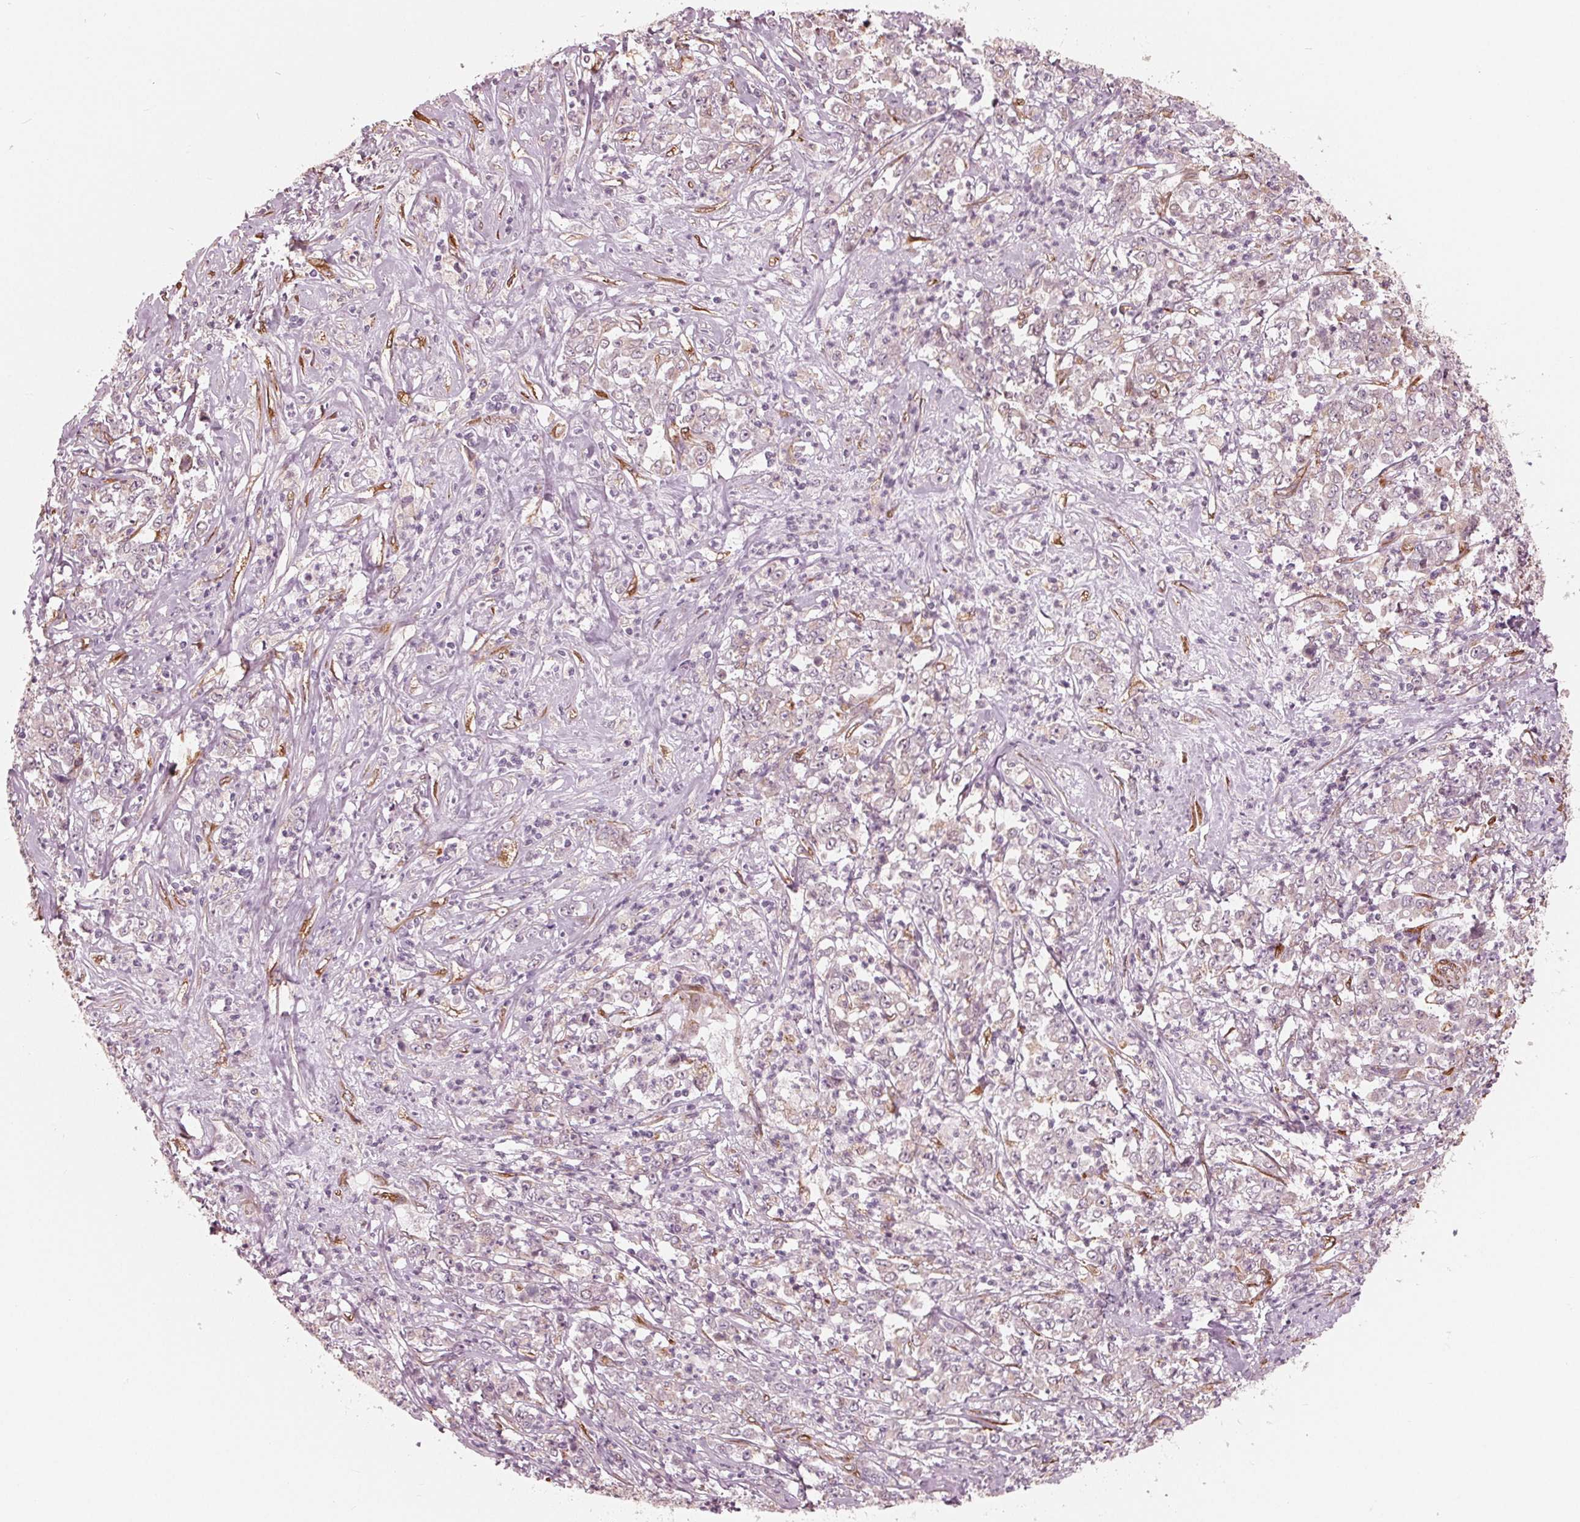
{"staining": {"intensity": "negative", "quantity": "none", "location": "none"}, "tissue": "stomach cancer", "cell_type": "Tumor cells", "image_type": "cancer", "snomed": [{"axis": "morphology", "description": "Adenocarcinoma, NOS"}, {"axis": "topography", "description": "Stomach, lower"}], "caption": "Micrograph shows no protein expression in tumor cells of adenocarcinoma (stomach) tissue.", "gene": "IKBIP", "patient": {"sex": "female", "age": 71}}